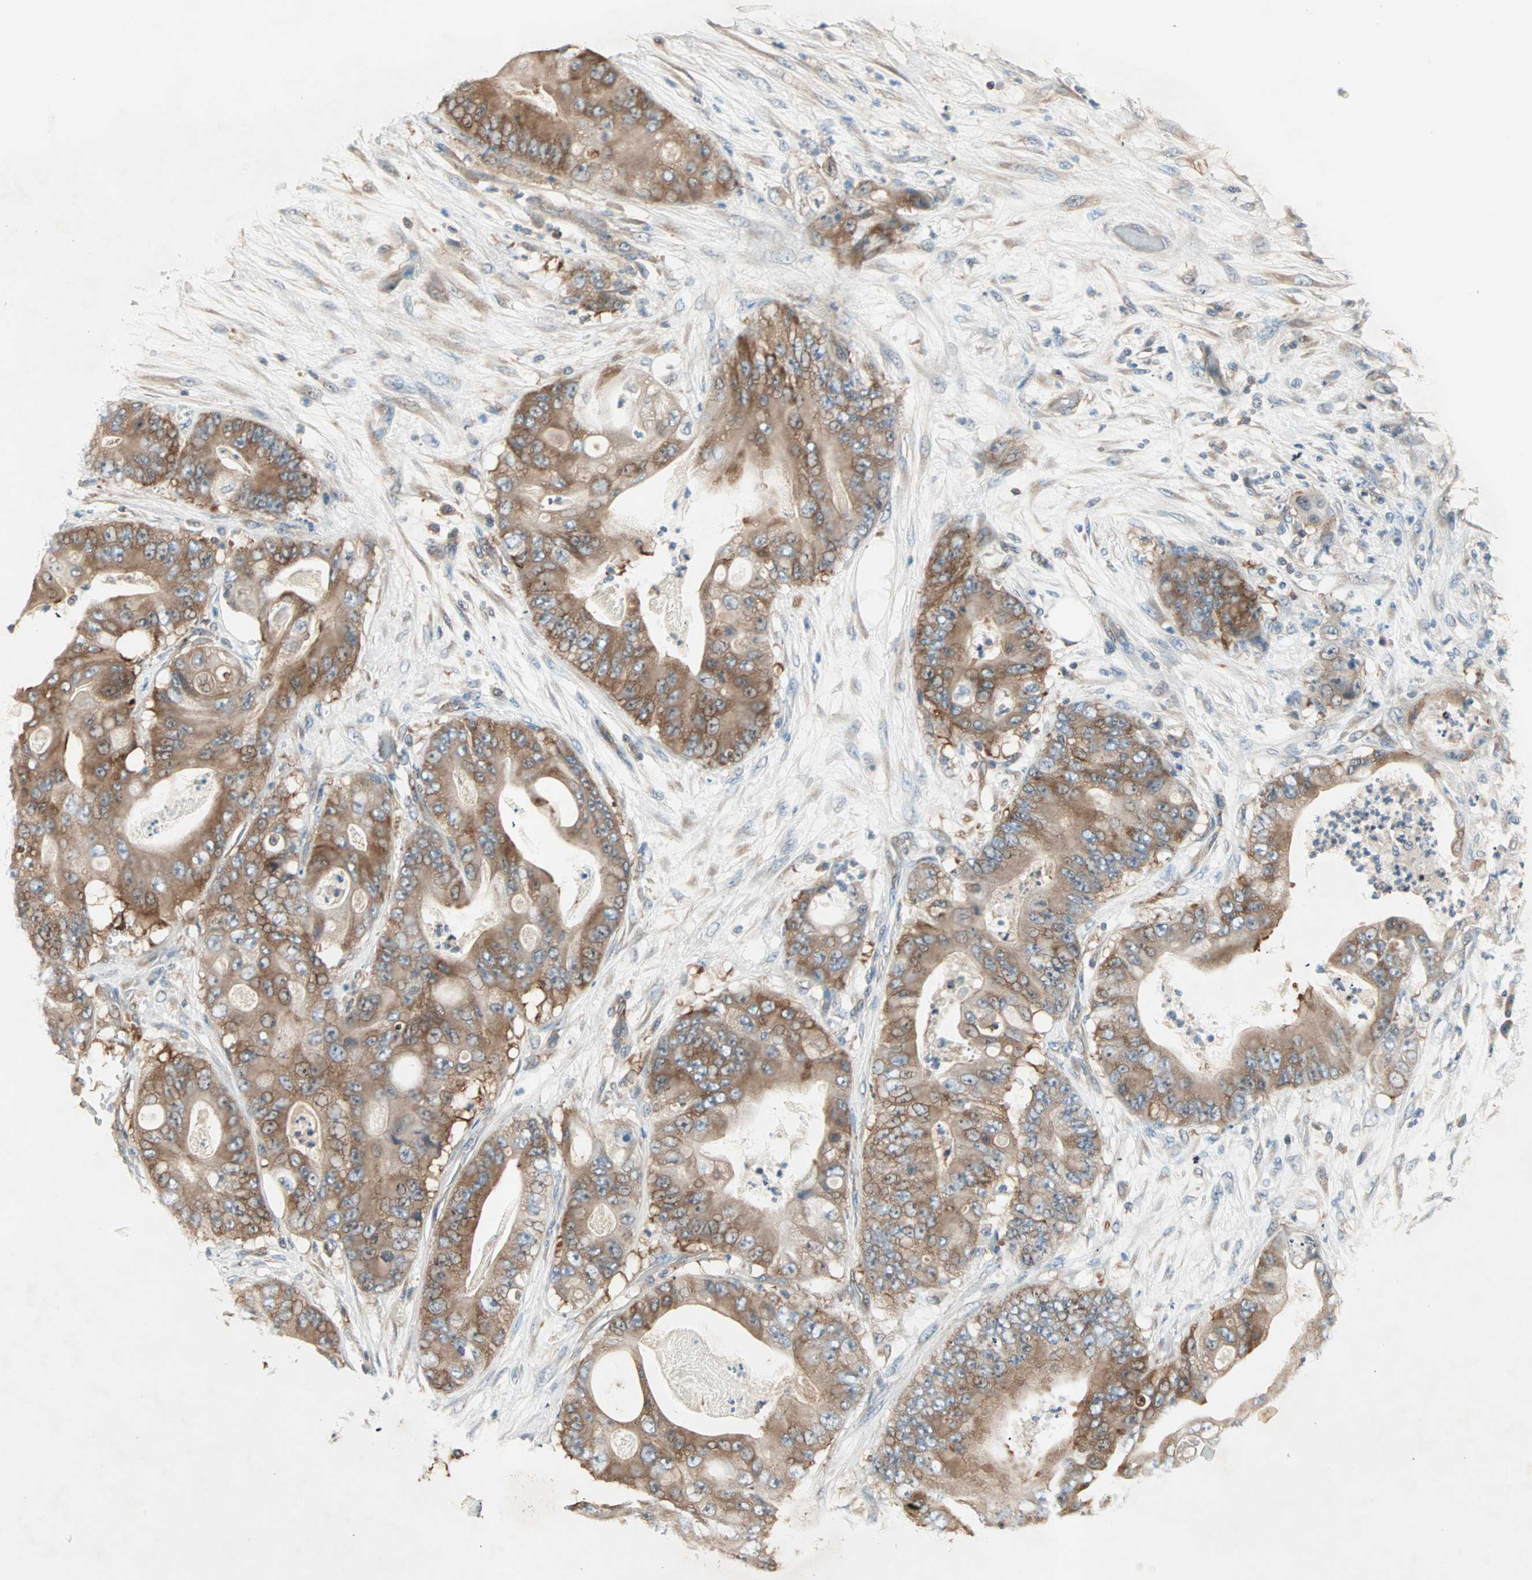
{"staining": {"intensity": "moderate", "quantity": ">75%", "location": "cytoplasmic/membranous"}, "tissue": "stomach cancer", "cell_type": "Tumor cells", "image_type": "cancer", "snomed": [{"axis": "morphology", "description": "Adenocarcinoma, NOS"}, {"axis": "topography", "description": "Stomach"}], "caption": "Immunohistochemical staining of stomach cancer demonstrates medium levels of moderate cytoplasmic/membranous expression in approximately >75% of tumor cells.", "gene": "TEC", "patient": {"sex": "female", "age": 73}}